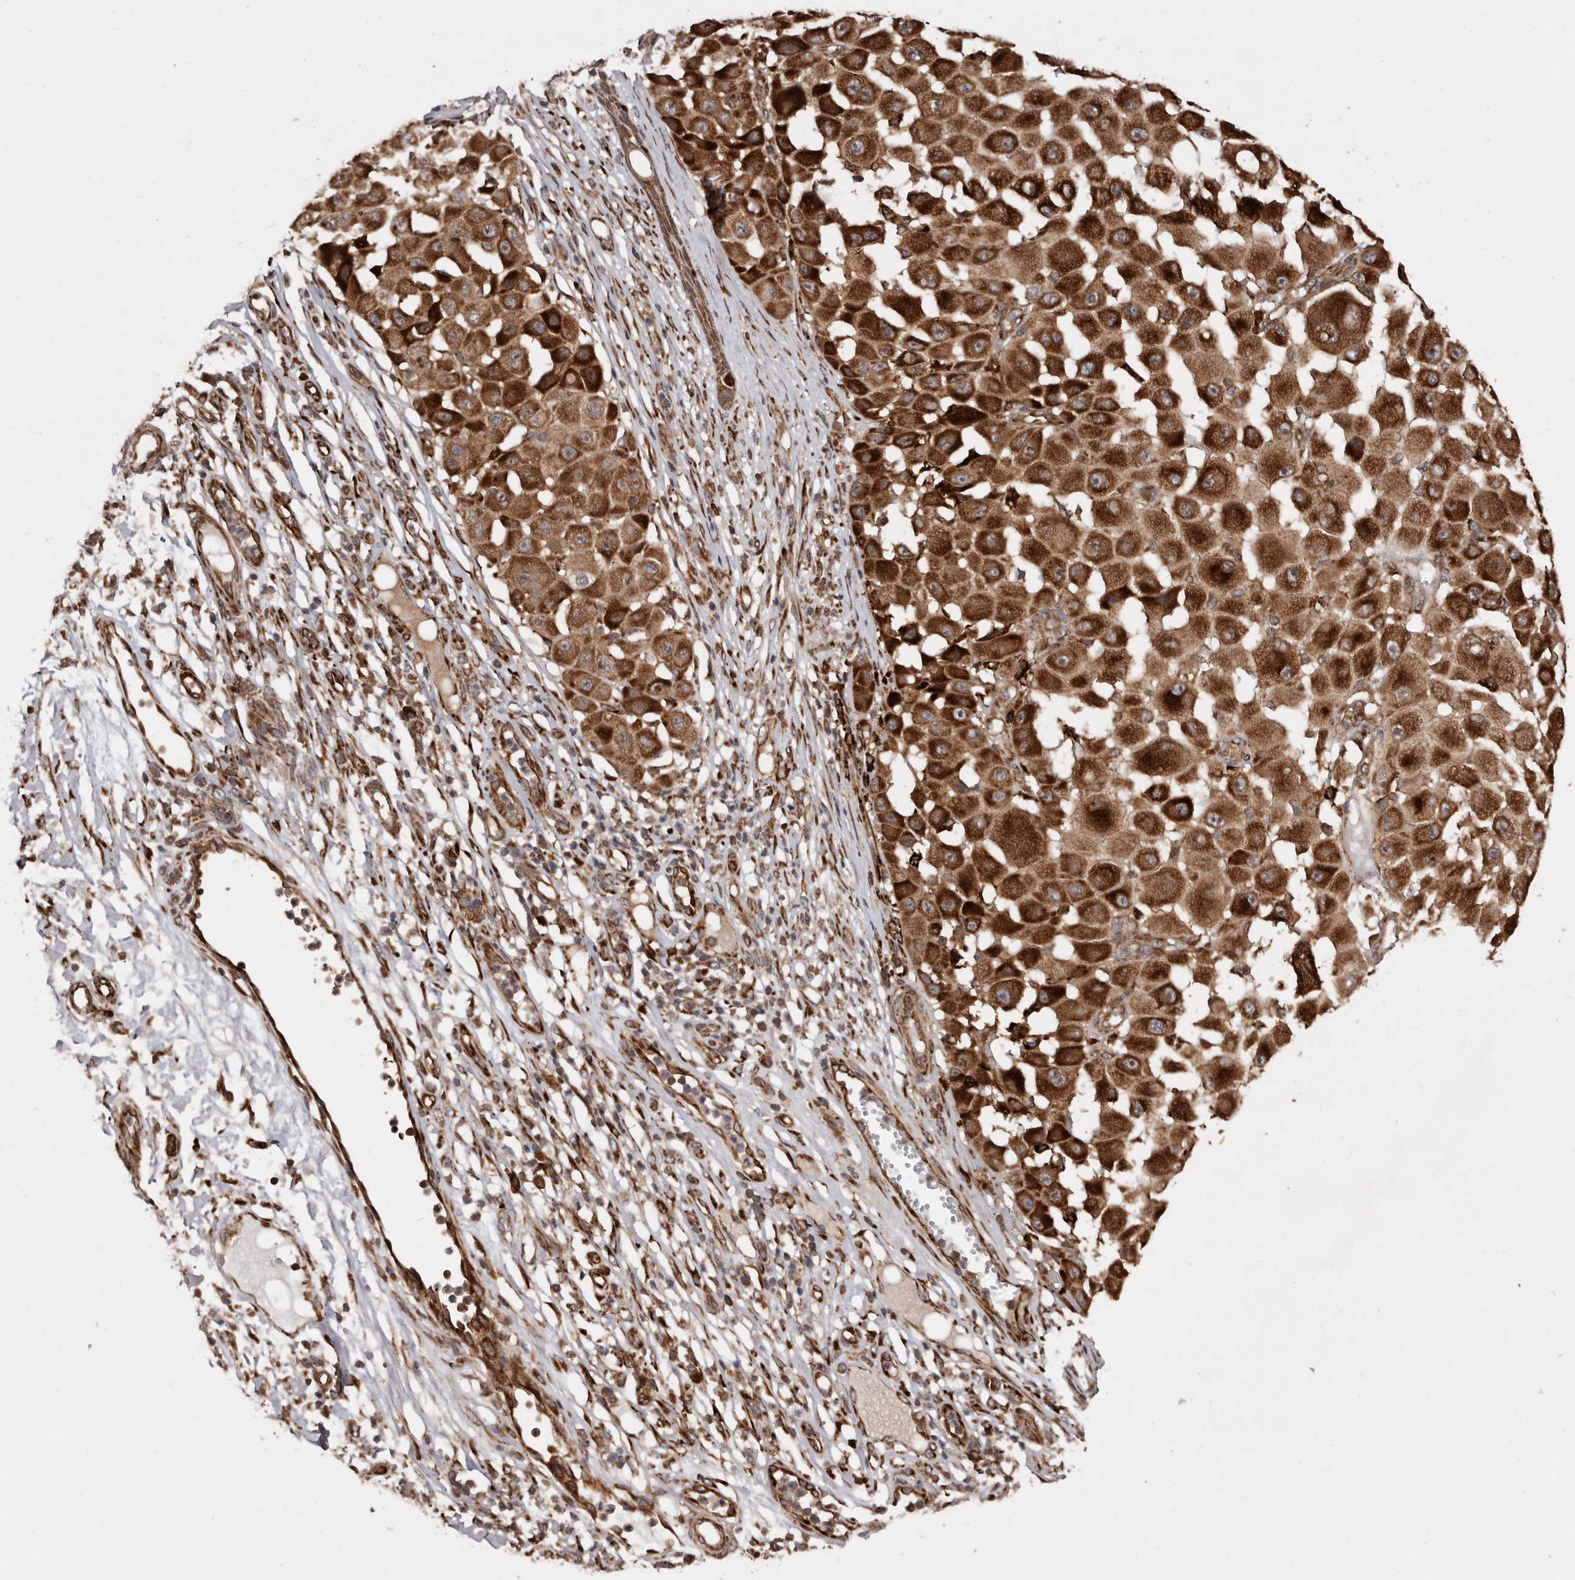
{"staining": {"intensity": "strong", "quantity": ">75%", "location": "cytoplasmic/membranous"}, "tissue": "melanoma", "cell_type": "Tumor cells", "image_type": "cancer", "snomed": [{"axis": "morphology", "description": "Malignant melanoma, NOS"}, {"axis": "topography", "description": "Skin"}], "caption": "Protein analysis of malignant melanoma tissue exhibits strong cytoplasmic/membranous expression in about >75% of tumor cells.", "gene": "FLAD1", "patient": {"sex": "female", "age": 81}}